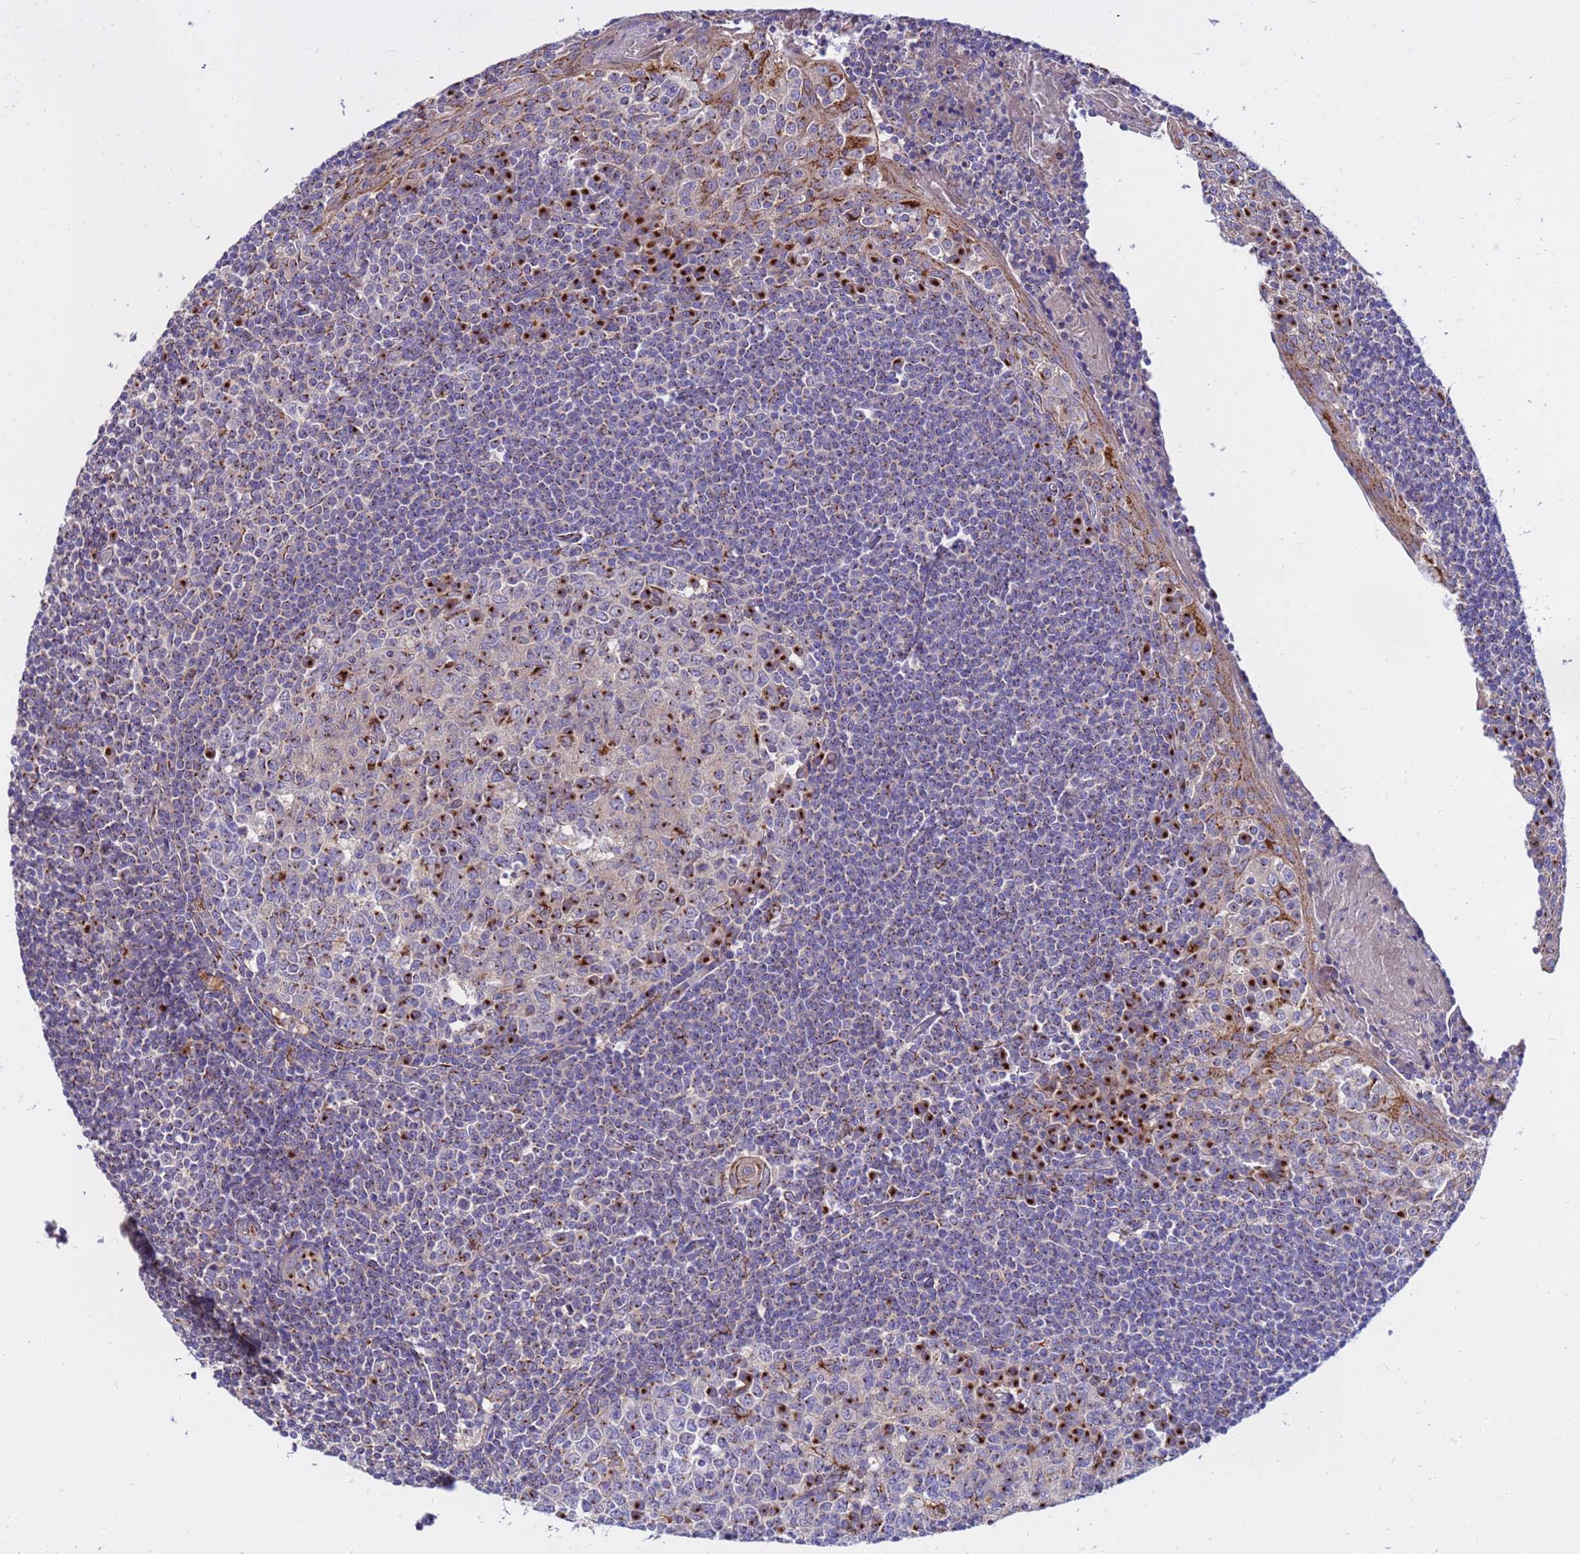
{"staining": {"intensity": "strong", "quantity": "25%-75%", "location": "cytoplasmic/membranous"}, "tissue": "tonsil", "cell_type": "Germinal center cells", "image_type": "normal", "snomed": [{"axis": "morphology", "description": "Normal tissue, NOS"}, {"axis": "topography", "description": "Tonsil"}], "caption": "Strong cytoplasmic/membranous expression for a protein is present in approximately 25%-75% of germinal center cells of normal tonsil using IHC.", "gene": "HPS3", "patient": {"sex": "male", "age": 27}}